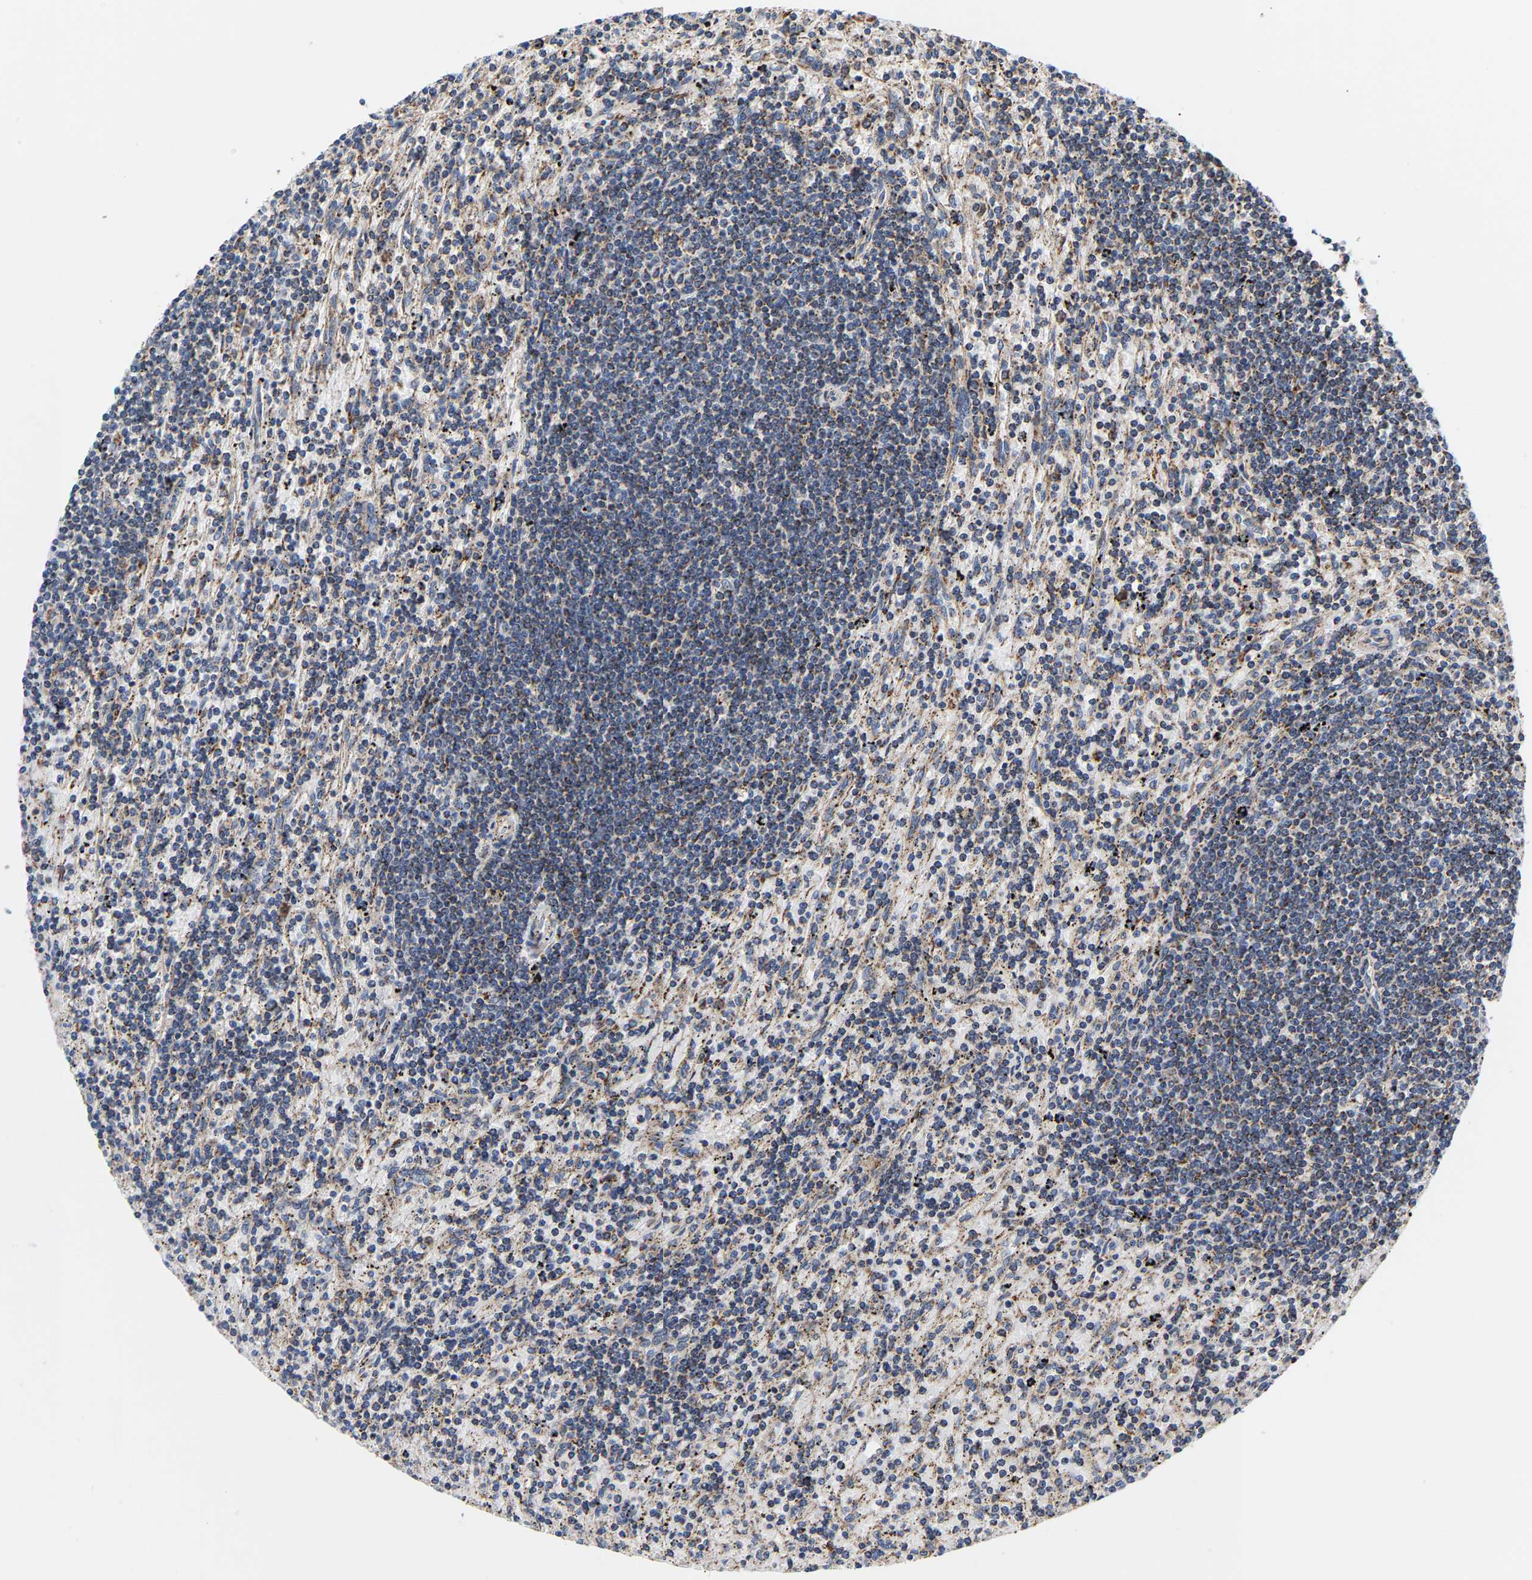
{"staining": {"intensity": "moderate", "quantity": ">75%", "location": "cytoplasmic/membranous"}, "tissue": "lymphoma", "cell_type": "Tumor cells", "image_type": "cancer", "snomed": [{"axis": "morphology", "description": "Malignant lymphoma, non-Hodgkin's type, Low grade"}, {"axis": "topography", "description": "Spleen"}], "caption": "The immunohistochemical stain labels moderate cytoplasmic/membranous expression in tumor cells of low-grade malignant lymphoma, non-Hodgkin's type tissue. (IHC, brightfield microscopy, high magnification).", "gene": "TMEM168", "patient": {"sex": "male", "age": 76}}